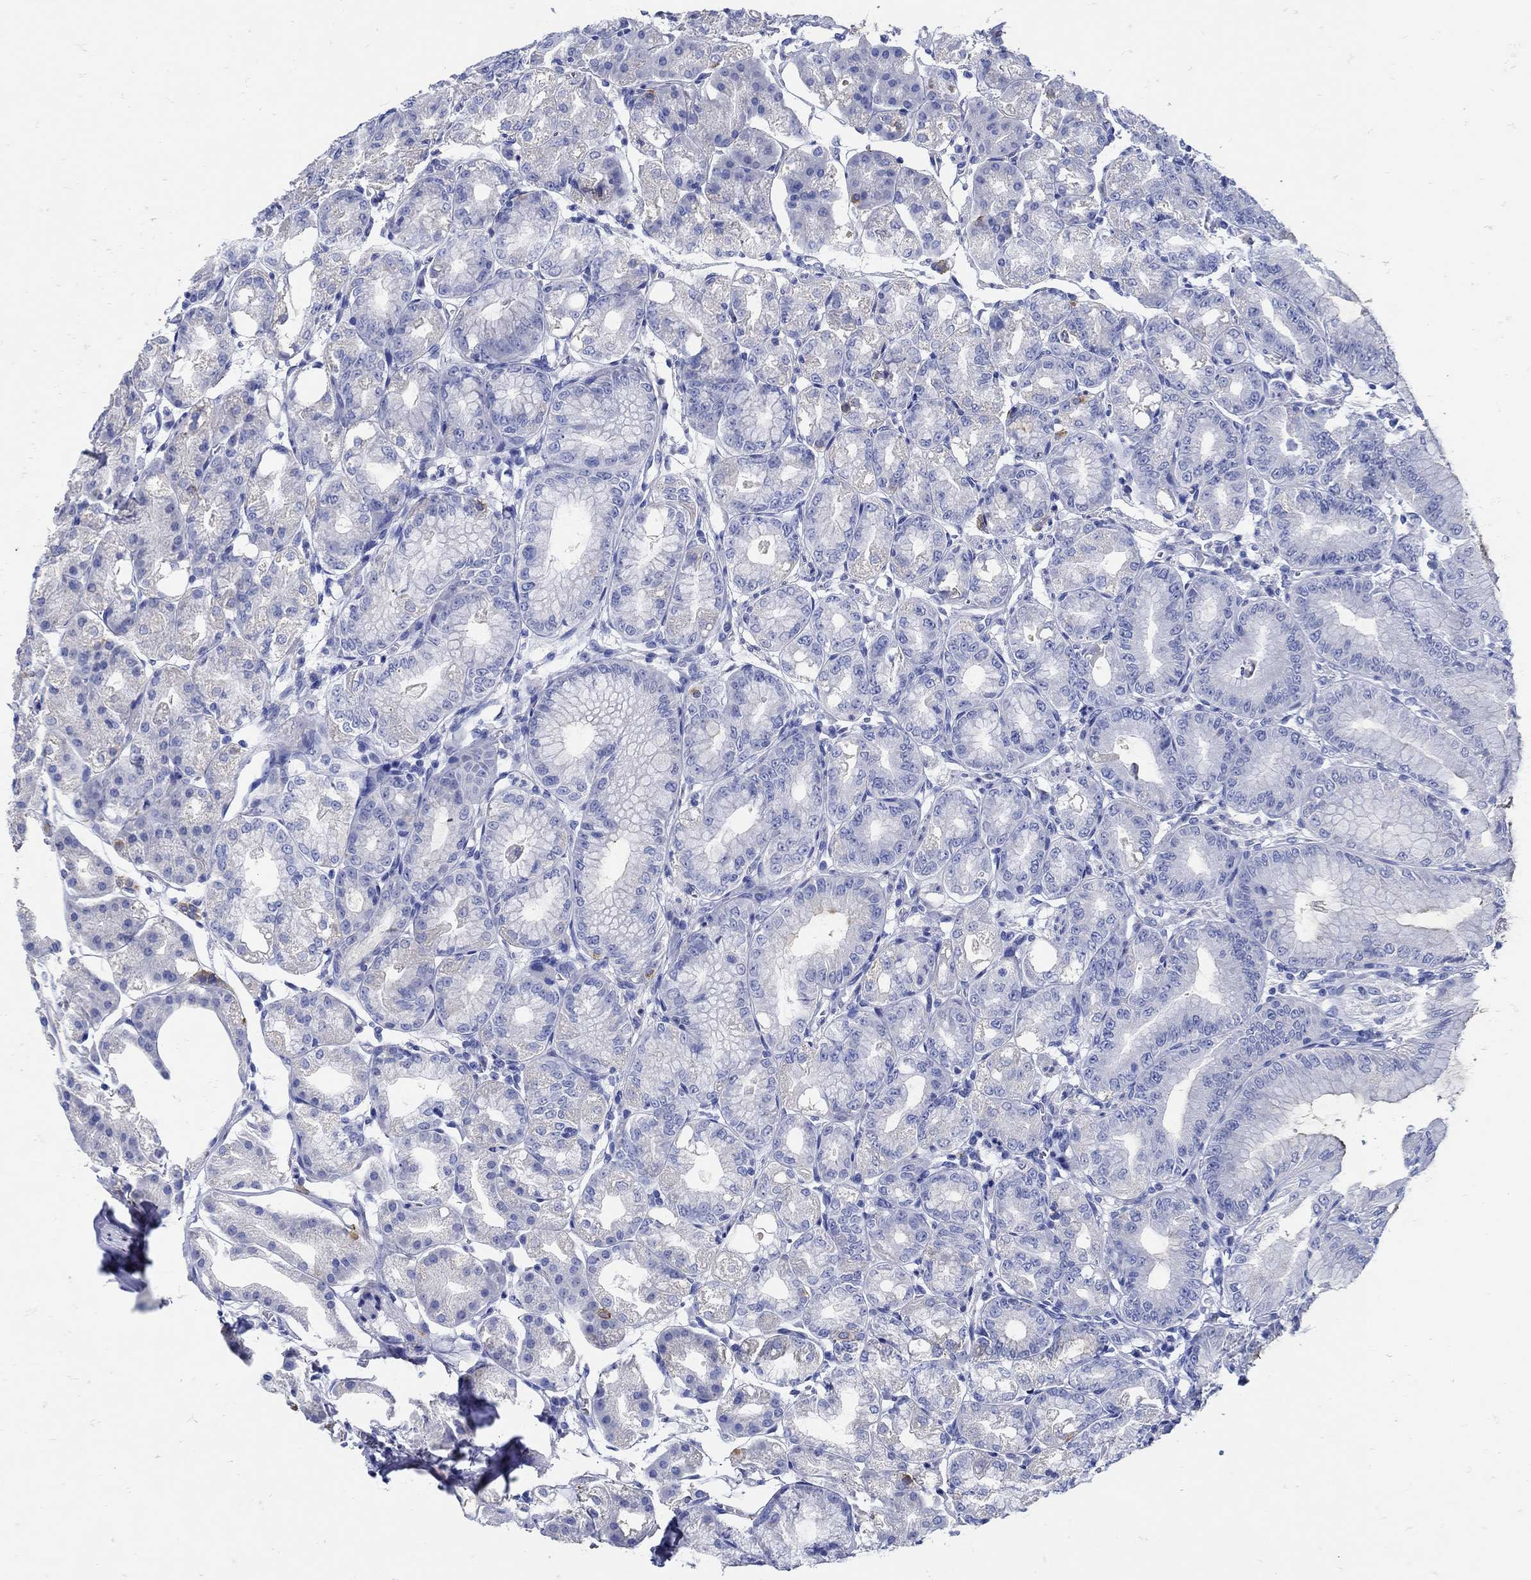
{"staining": {"intensity": "weak", "quantity": "<25%", "location": "cytoplasmic/membranous"}, "tissue": "stomach", "cell_type": "Glandular cells", "image_type": "normal", "snomed": [{"axis": "morphology", "description": "Normal tissue, NOS"}, {"axis": "topography", "description": "Stomach"}], "caption": "Stomach was stained to show a protein in brown. There is no significant staining in glandular cells. (DAB (3,3'-diaminobenzidine) immunohistochemistry (IHC) with hematoxylin counter stain).", "gene": "NOS1", "patient": {"sex": "male", "age": 71}}